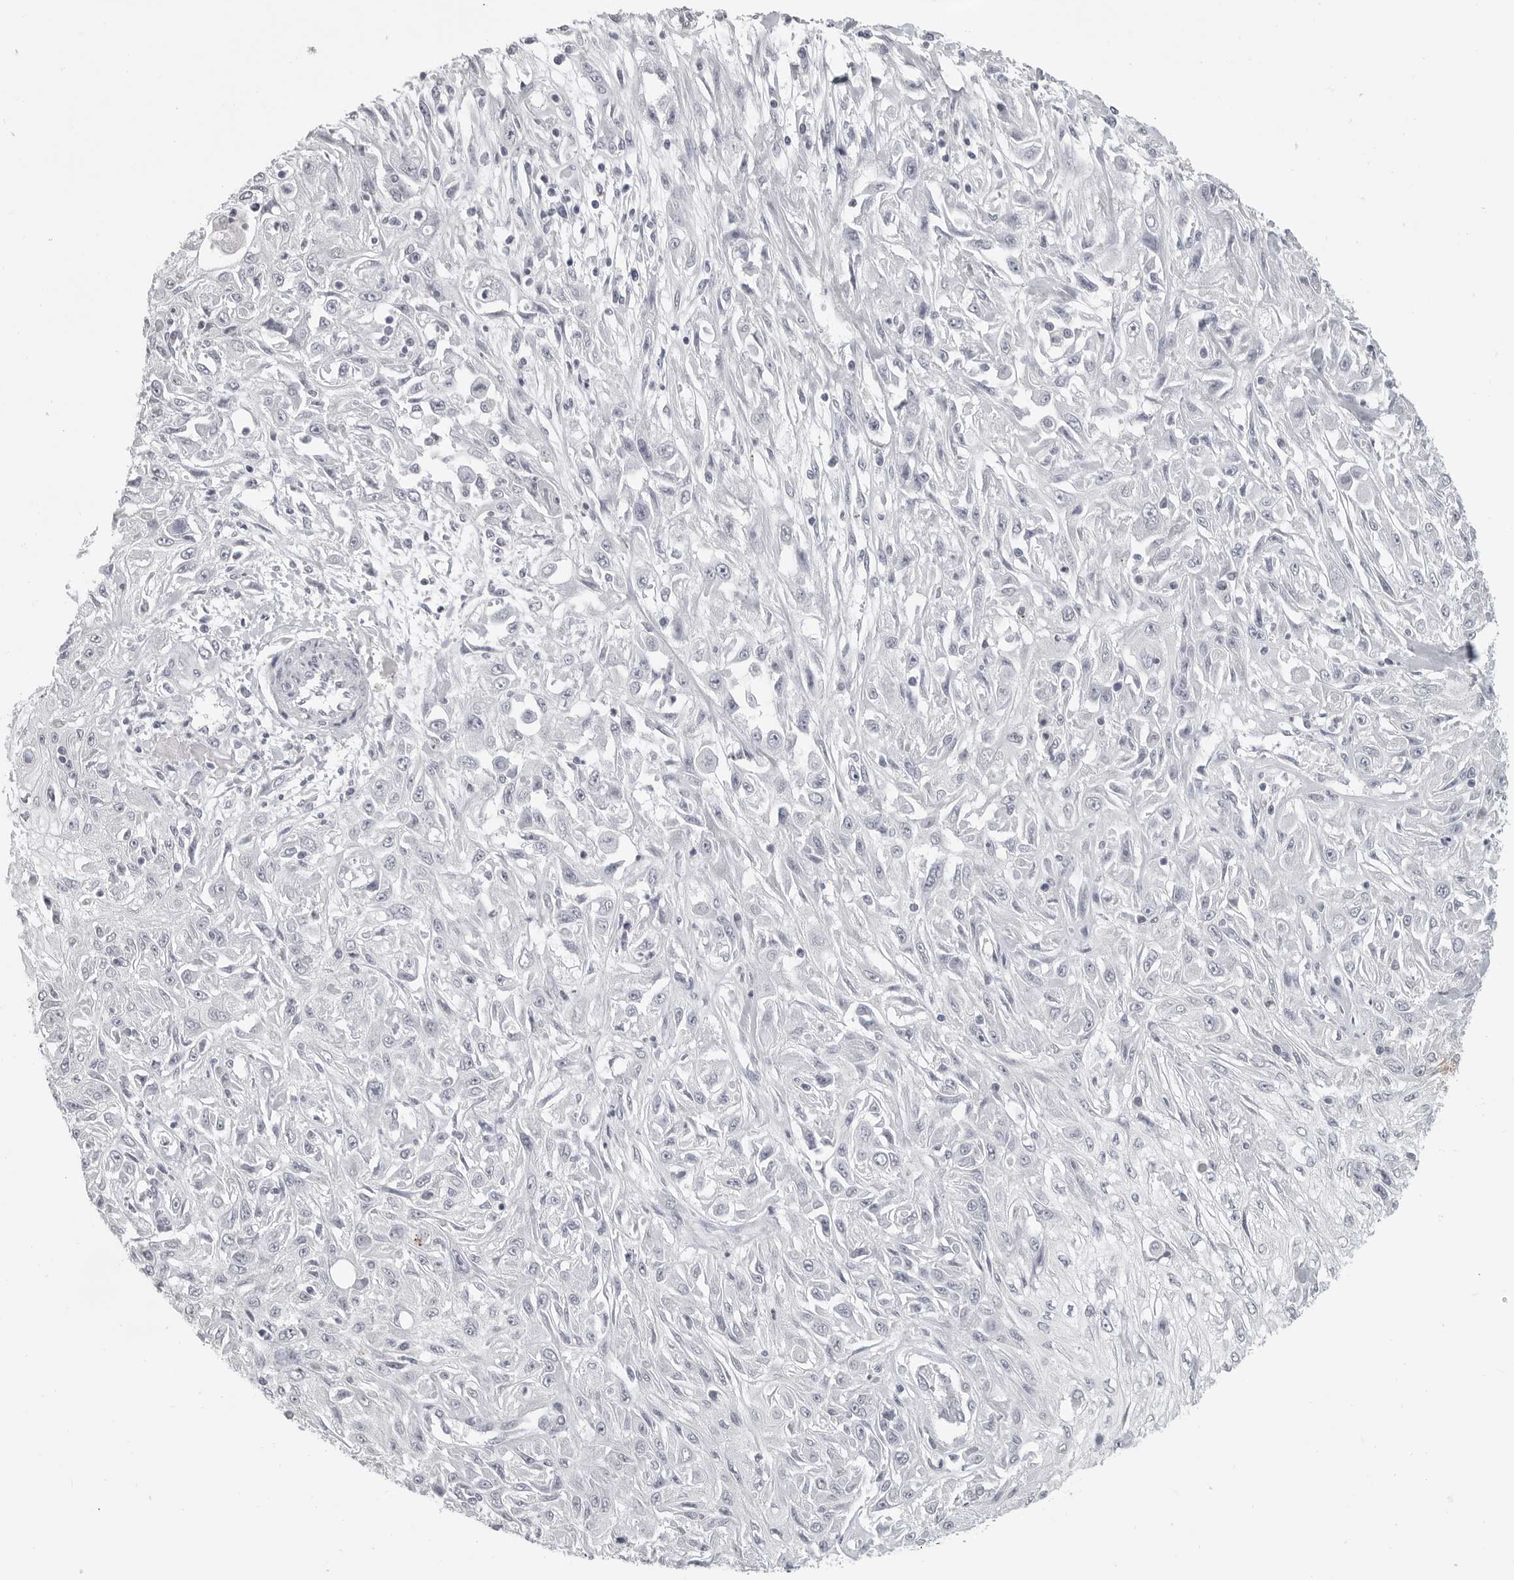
{"staining": {"intensity": "negative", "quantity": "none", "location": "none"}, "tissue": "skin cancer", "cell_type": "Tumor cells", "image_type": "cancer", "snomed": [{"axis": "morphology", "description": "Squamous cell carcinoma, NOS"}, {"axis": "morphology", "description": "Squamous cell carcinoma, metastatic, NOS"}, {"axis": "topography", "description": "Skin"}, {"axis": "topography", "description": "Lymph node"}], "caption": "Immunohistochemistry photomicrograph of neoplastic tissue: human squamous cell carcinoma (skin) stained with DAB (3,3'-diaminobenzidine) reveals no significant protein positivity in tumor cells.", "gene": "PRSS1", "patient": {"sex": "male", "age": 75}}